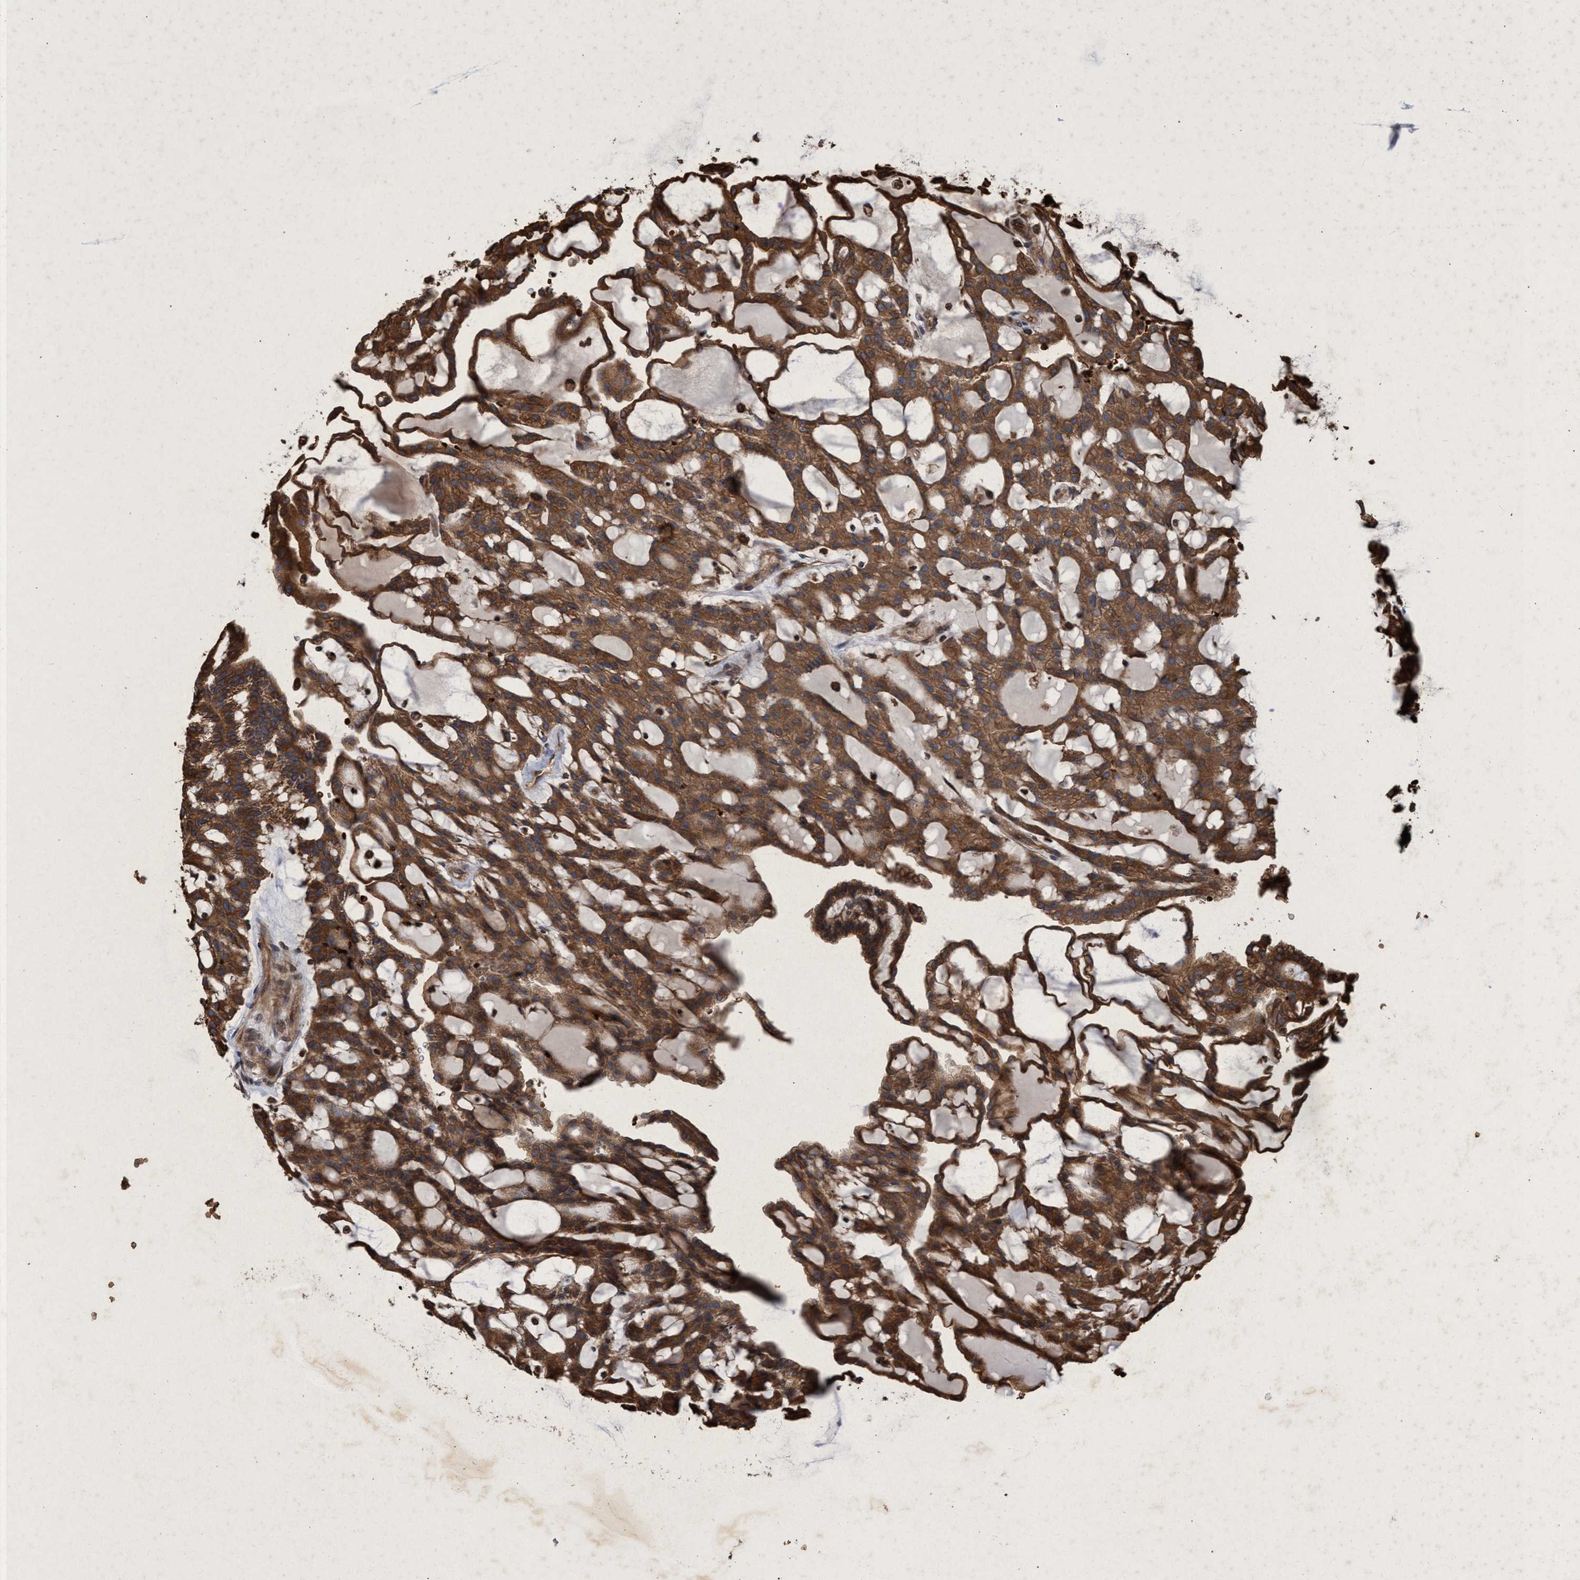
{"staining": {"intensity": "strong", "quantity": ">75%", "location": "cytoplasmic/membranous"}, "tissue": "renal cancer", "cell_type": "Tumor cells", "image_type": "cancer", "snomed": [{"axis": "morphology", "description": "Adenocarcinoma, NOS"}, {"axis": "topography", "description": "Kidney"}], "caption": "Tumor cells reveal high levels of strong cytoplasmic/membranous positivity in approximately >75% of cells in human renal cancer.", "gene": "CHMP6", "patient": {"sex": "male", "age": 63}}